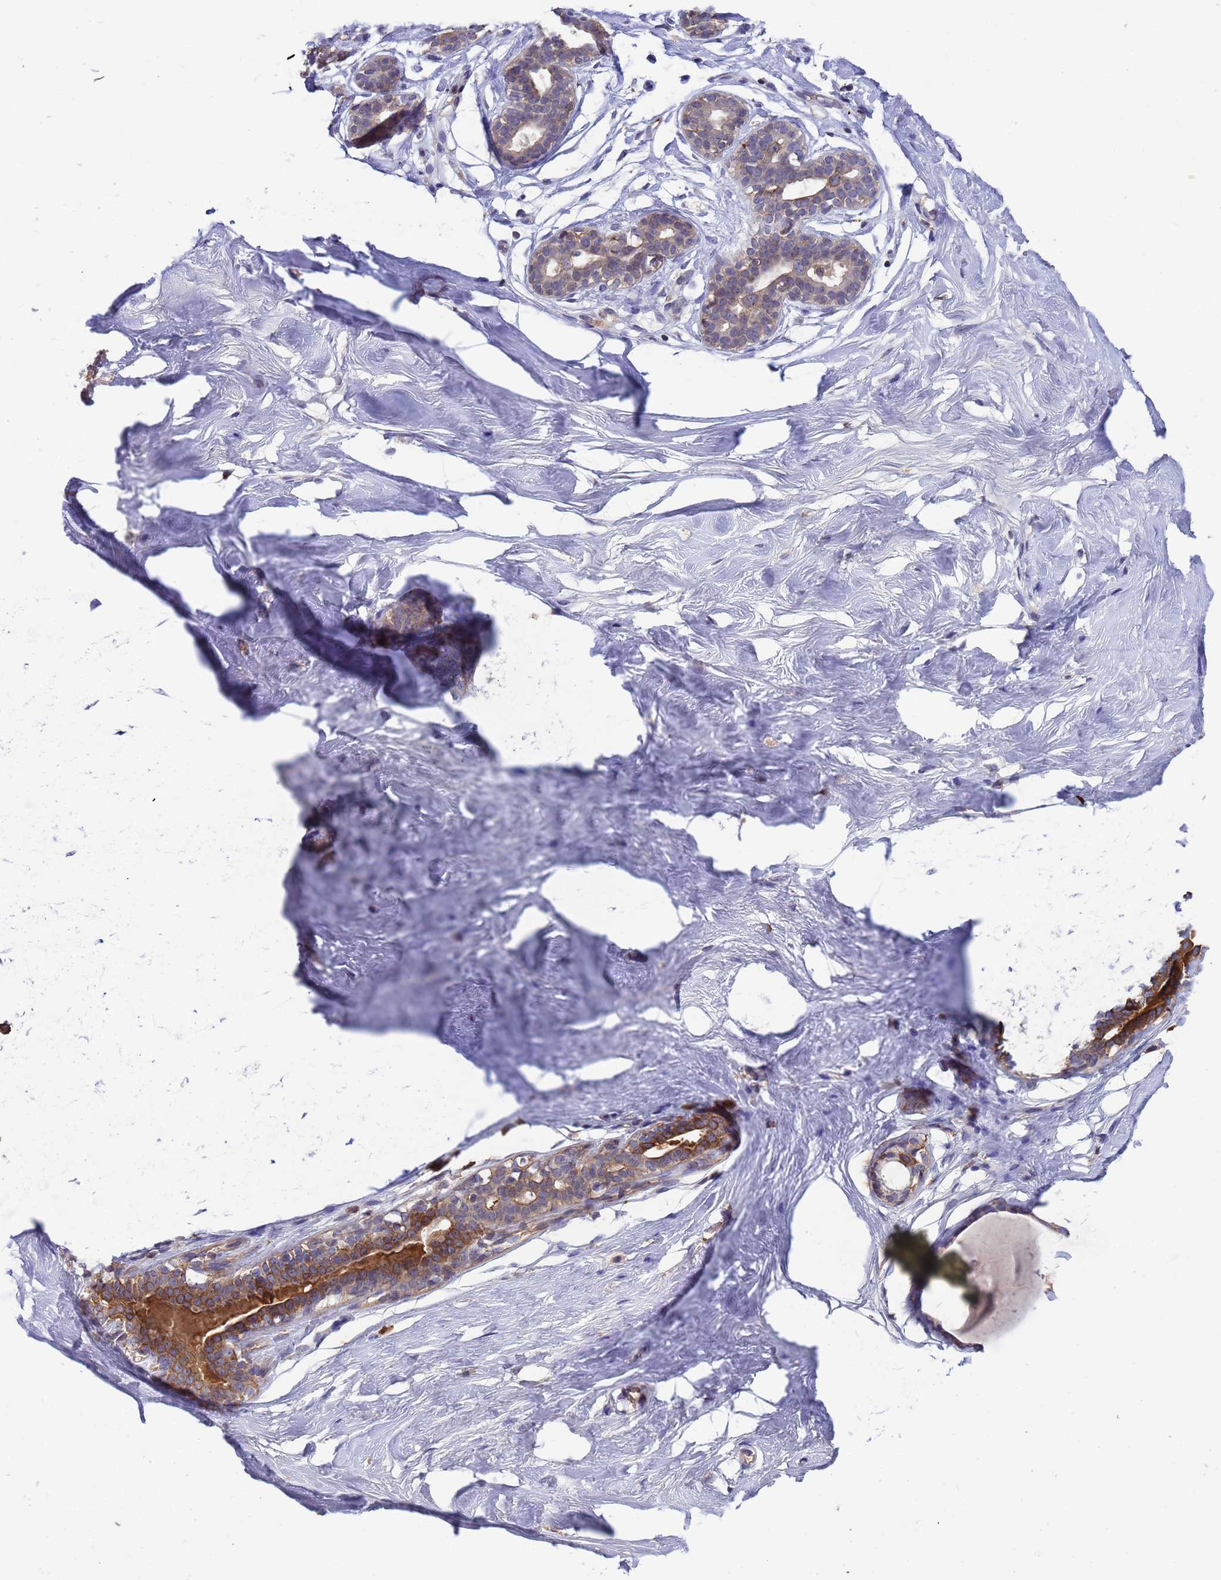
{"staining": {"intensity": "weak", "quantity": "<25%", "location": "cytoplasmic/membranous"}, "tissue": "breast", "cell_type": "Adipocytes", "image_type": "normal", "snomed": [{"axis": "morphology", "description": "Normal tissue, NOS"}, {"axis": "morphology", "description": "Adenoma, NOS"}, {"axis": "topography", "description": "Breast"}], "caption": "Histopathology image shows no significant protein positivity in adipocytes of benign breast. (Stains: DAB (3,3'-diaminobenzidine) immunohistochemistry with hematoxylin counter stain, Microscopy: brightfield microscopy at high magnification).", "gene": "AMPD3", "patient": {"sex": "female", "age": 23}}